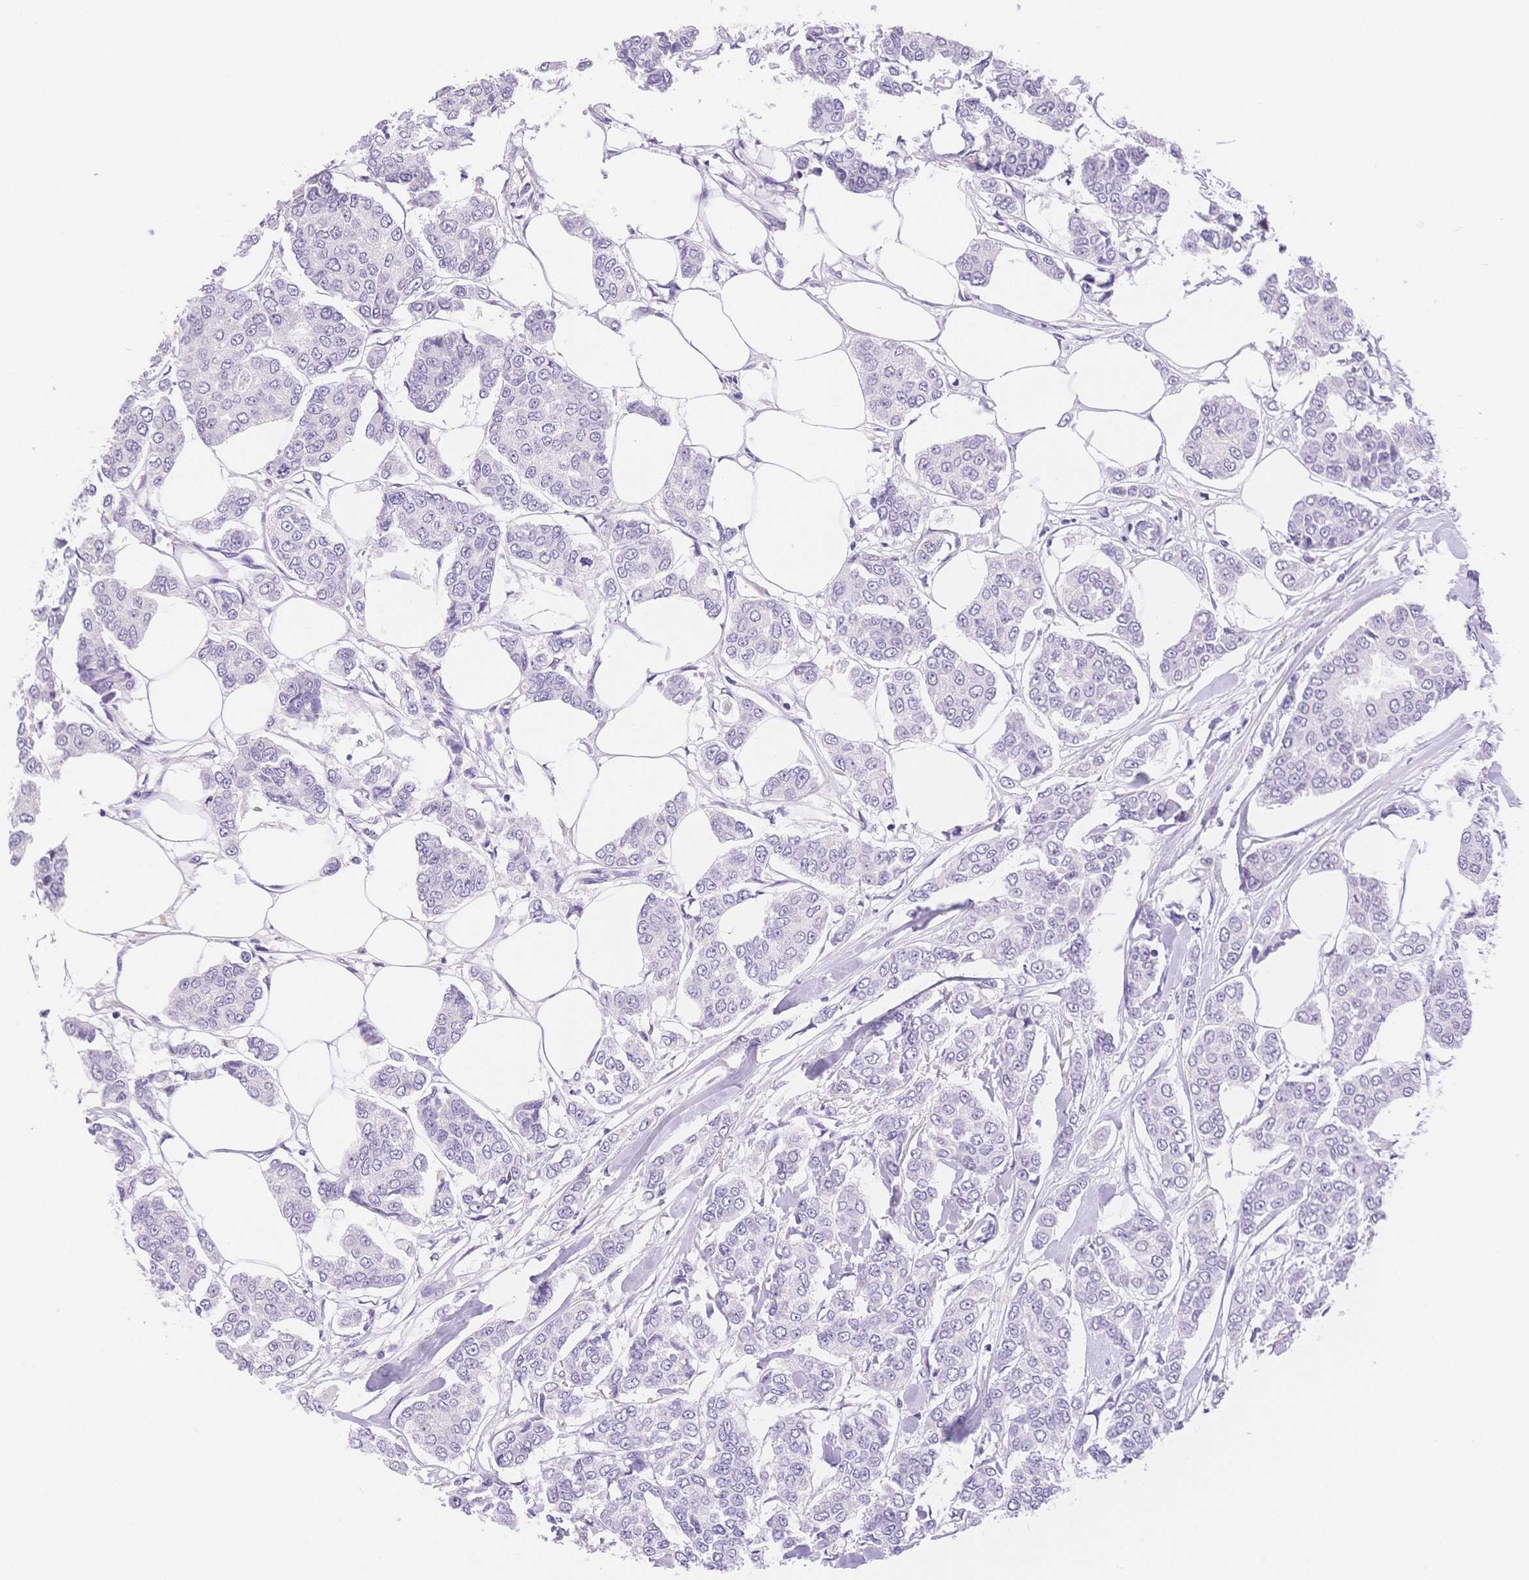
{"staining": {"intensity": "negative", "quantity": "none", "location": "none"}, "tissue": "breast cancer", "cell_type": "Tumor cells", "image_type": "cancer", "snomed": [{"axis": "morphology", "description": "Duct carcinoma"}, {"axis": "topography", "description": "Breast"}], "caption": "Protein analysis of breast cancer (infiltrating ductal carcinoma) reveals no significant expression in tumor cells.", "gene": "MYOM1", "patient": {"sex": "female", "age": 94}}